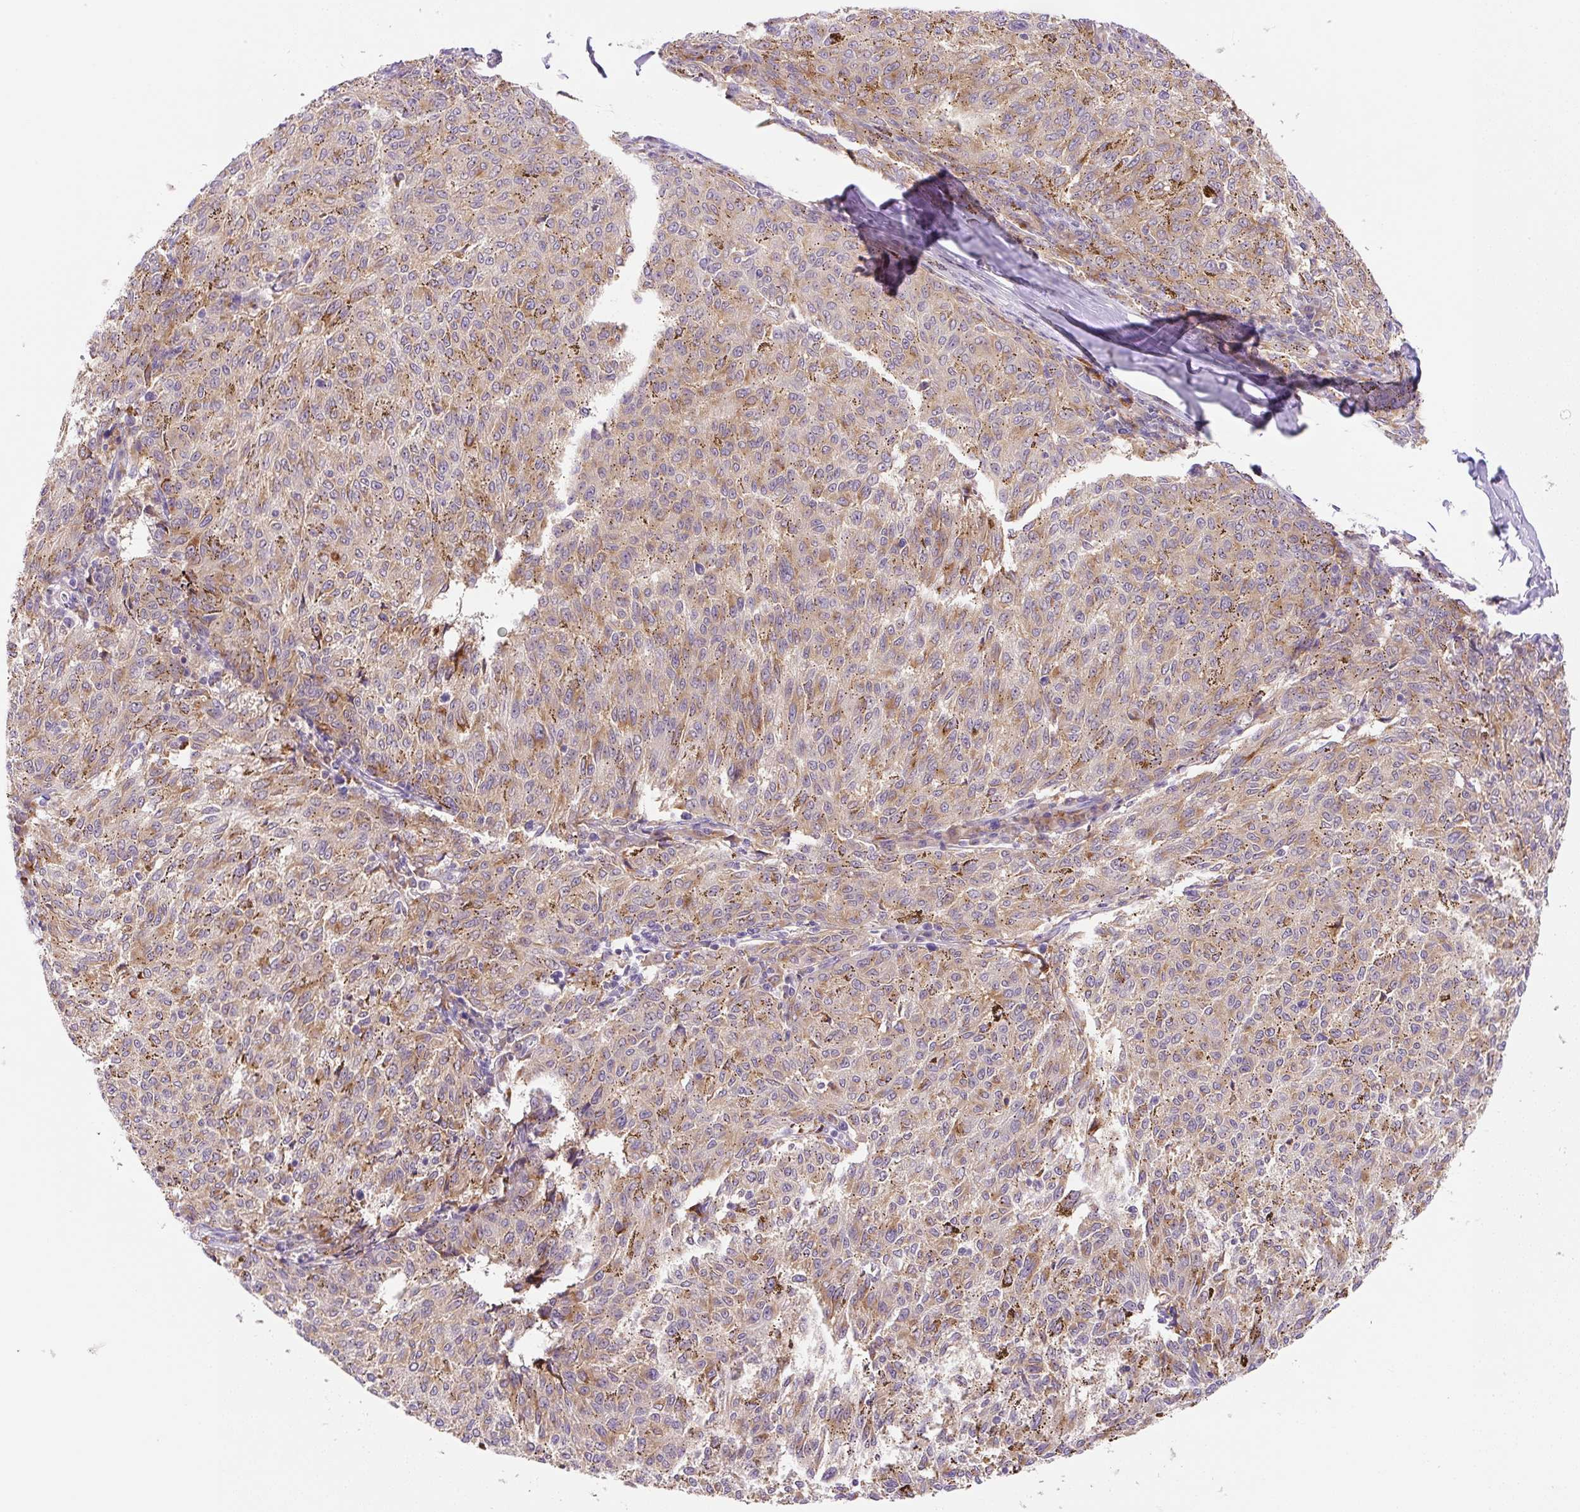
{"staining": {"intensity": "moderate", "quantity": "25%-75%", "location": "cytoplasmic/membranous"}, "tissue": "melanoma", "cell_type": "Tumor cells", "image_type": "cancer", "snomed": [{"axis": "morphology", "description": "Malignant melanoma, NOS"}, {"axis": "topography", "description": "Skin"}], "caption": "Immunohistochemical staining of malignant melanoma demonstrates medium levels of moderate cytoplasmic/membranous positivity in about 25%-75% of tumor cells.", "gene": "CEBPZOS", "patient": {"sex": "female", "age": 72}}